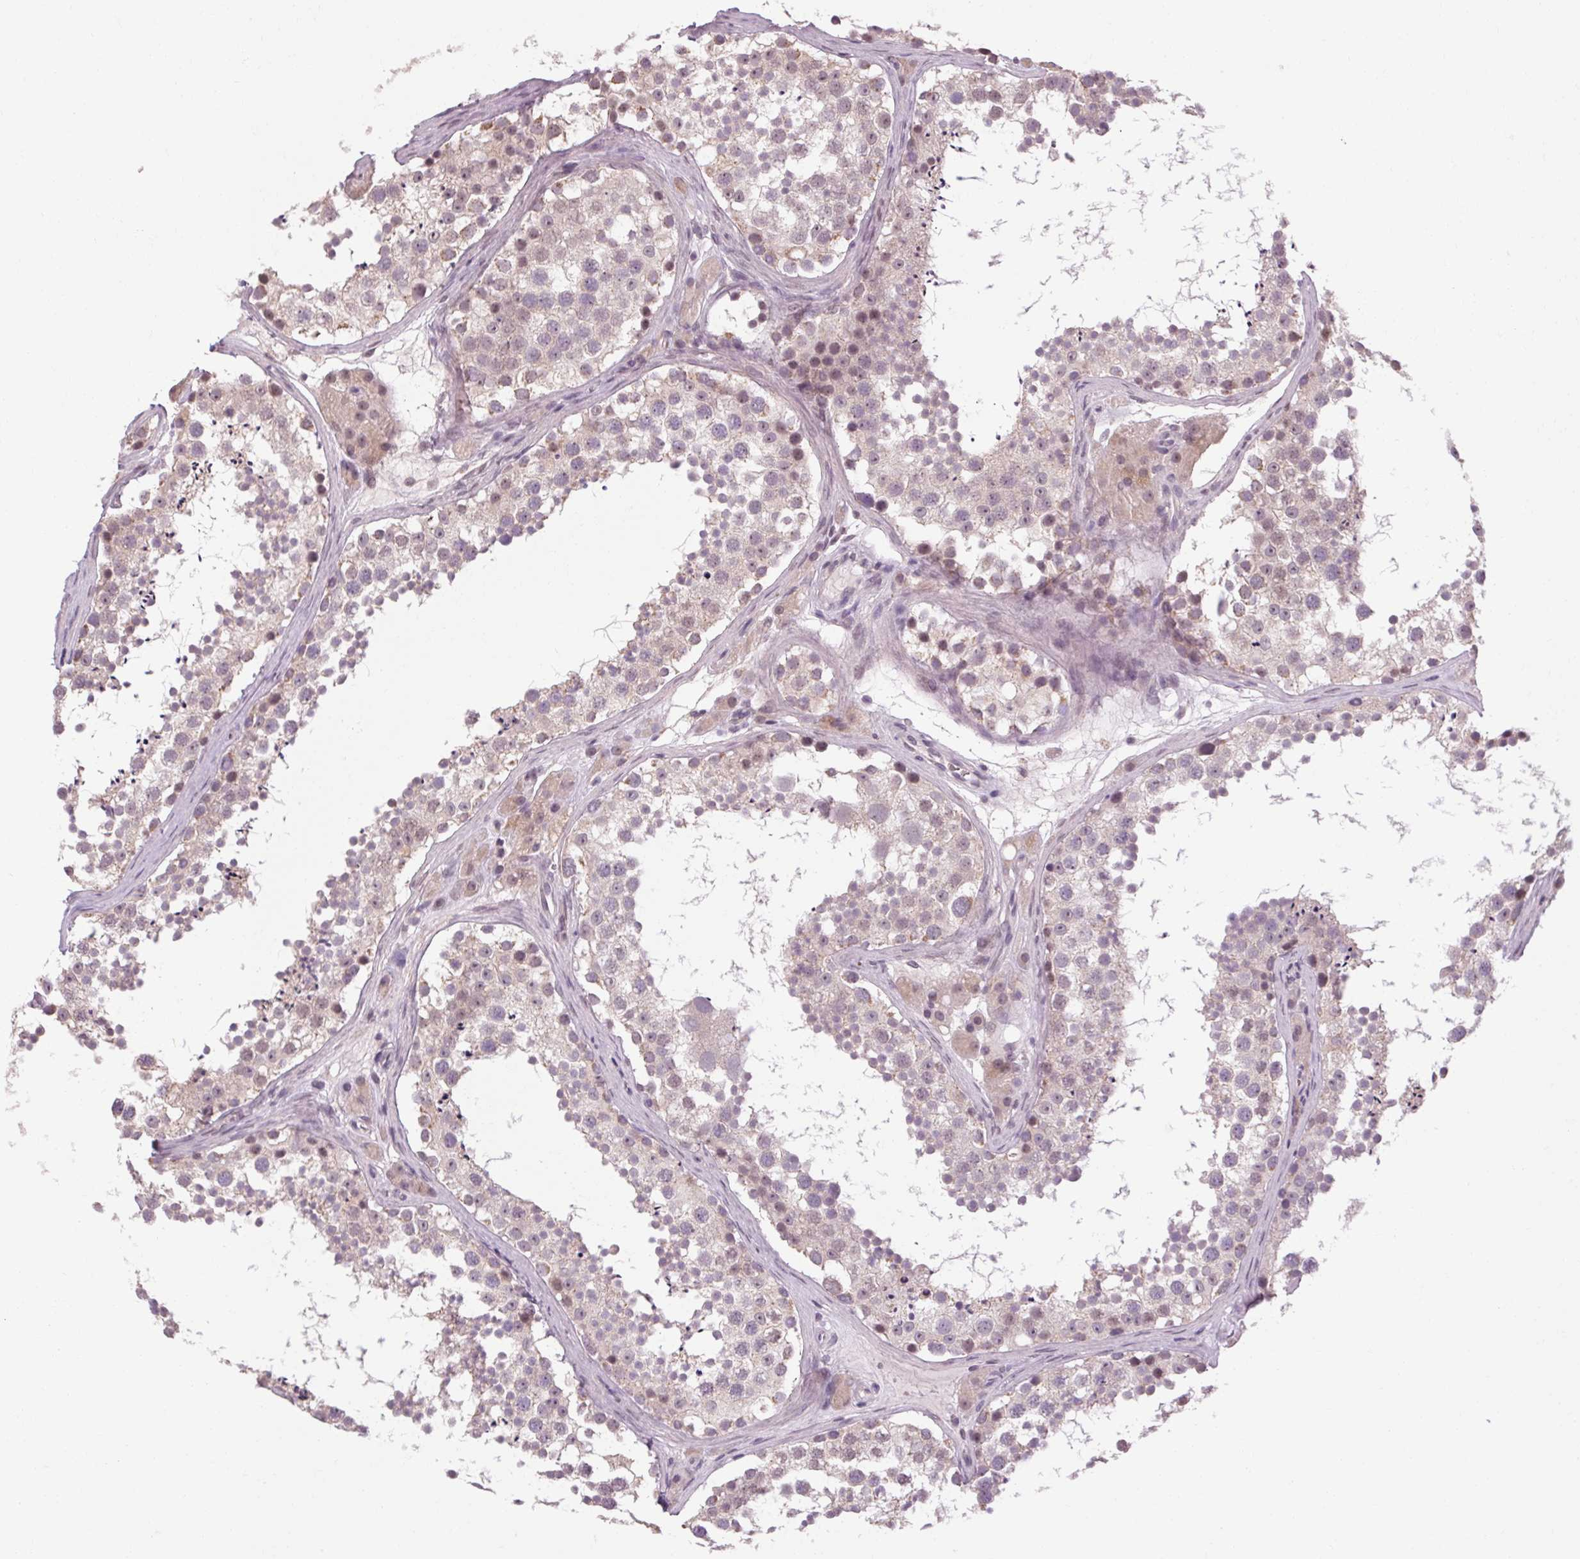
{"staining": {"intensity": "weak", "quantity": "<25%", "location": "nuclear"}, "tissue": "testis", "cell_type": "Cells in seminiferous ducts", "image_type": "normal", "snomed": [{"axis": "morphology", "description": "Normal tissue, NOS"}, {"axis": "topography", "description": "Testis"}], "caption": "This is a photomicrograph of IHC staining of benign testis, which shows no staining in cells in seminiferous ducts.", "gene": "KLHL40", "patient": {"sex": "male", "age": 41}}